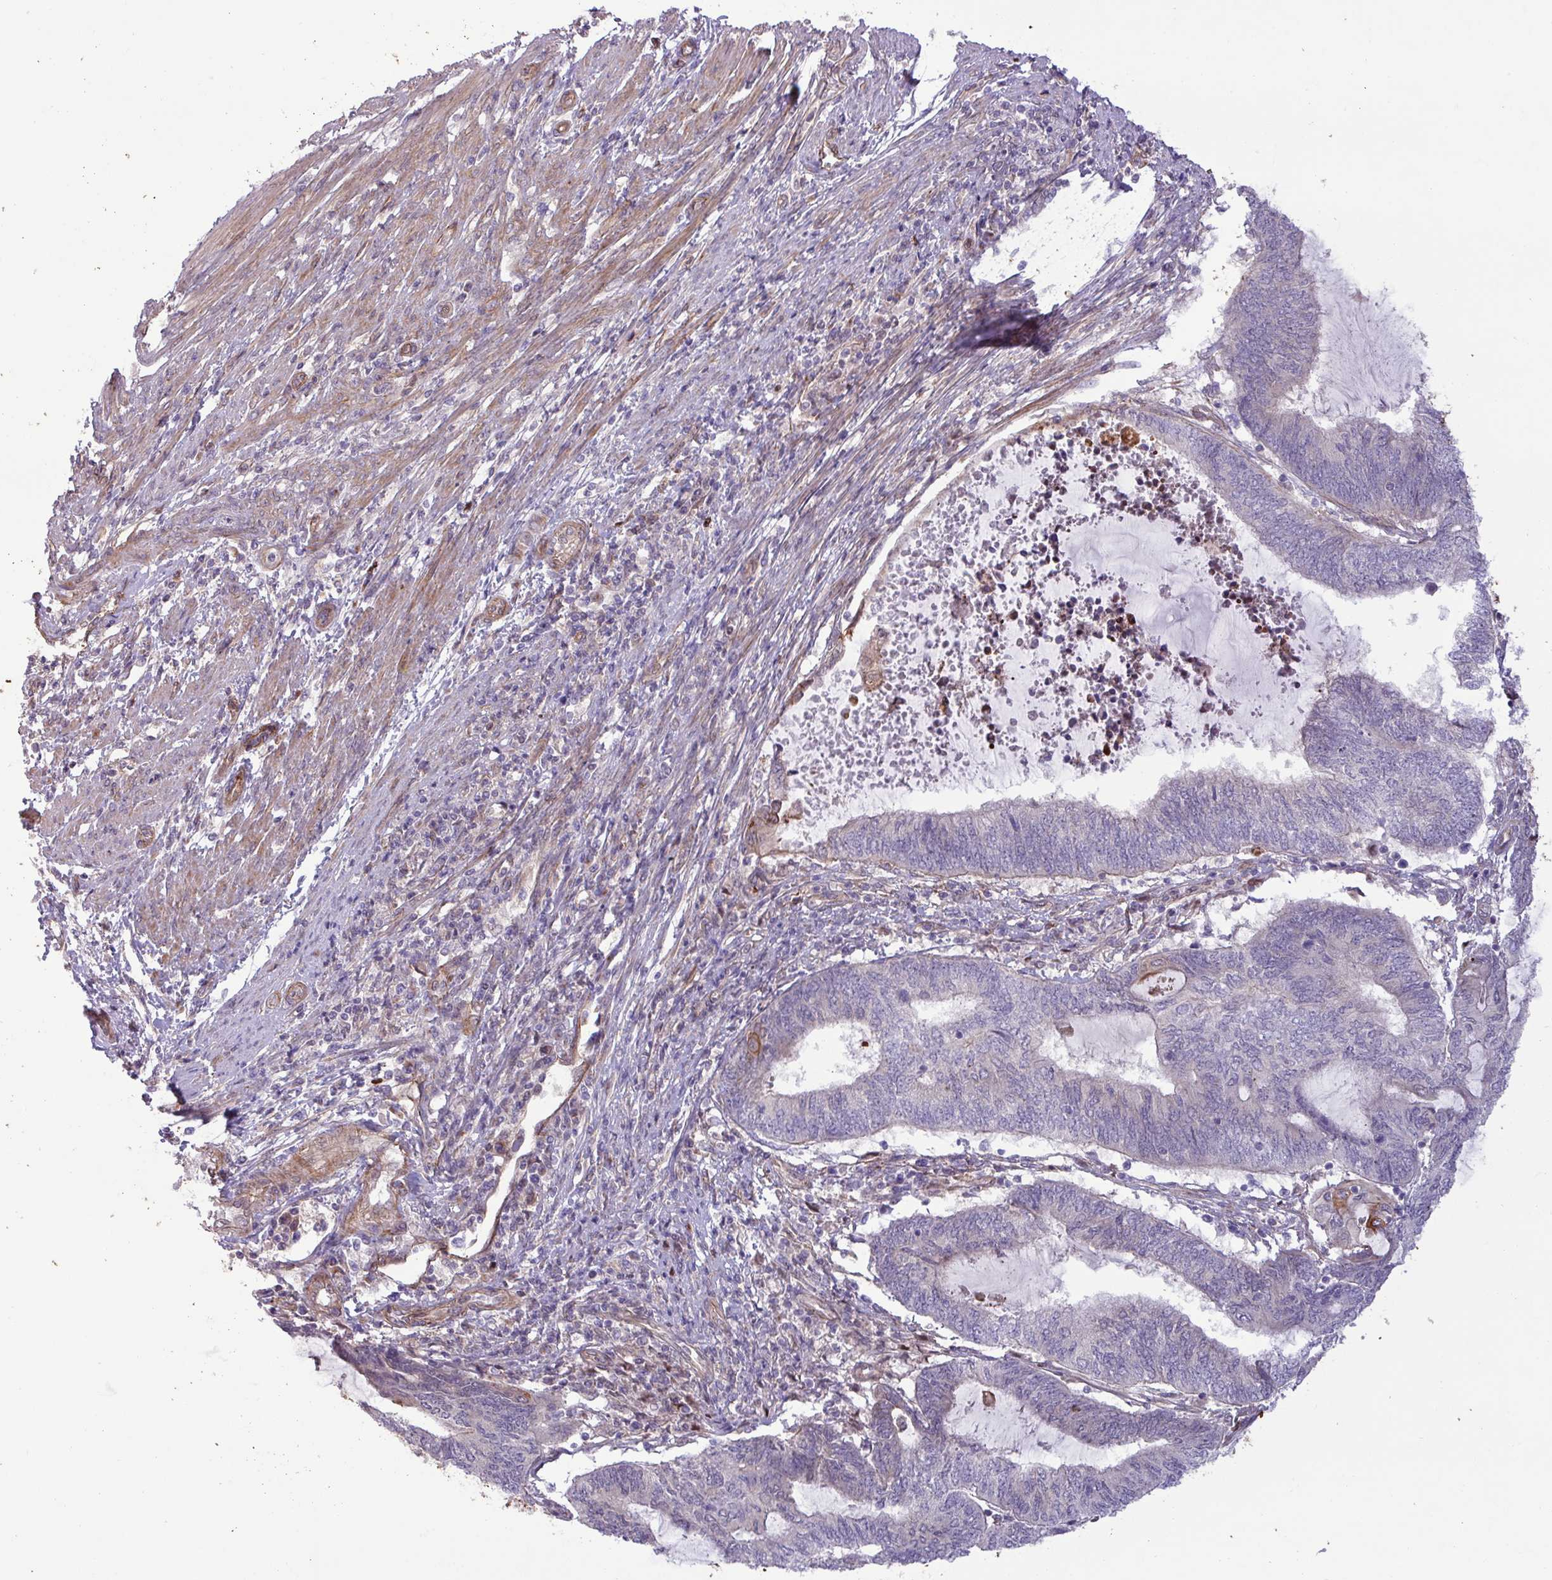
{"staining": {"intensity": "negative", "quantity": "none", "location": "none"}, "tissue": "endometrial cancer", "cell_type": "Tumor cells", "image_type": "cancer", "snomed": [{"axis": "morphology", "description": "Adenocarcinoma, NOS"}, {"axis": "topography", "description": "Uterus"}, {"axis": "topography", "description": "Endometrium"}], "caption": "Tumor cells are negative for brown protein staining in endometrial cancer (adenocarcinoma).", "gene": "CNTRL", "patient": {"sex": "female", "age": 70}}